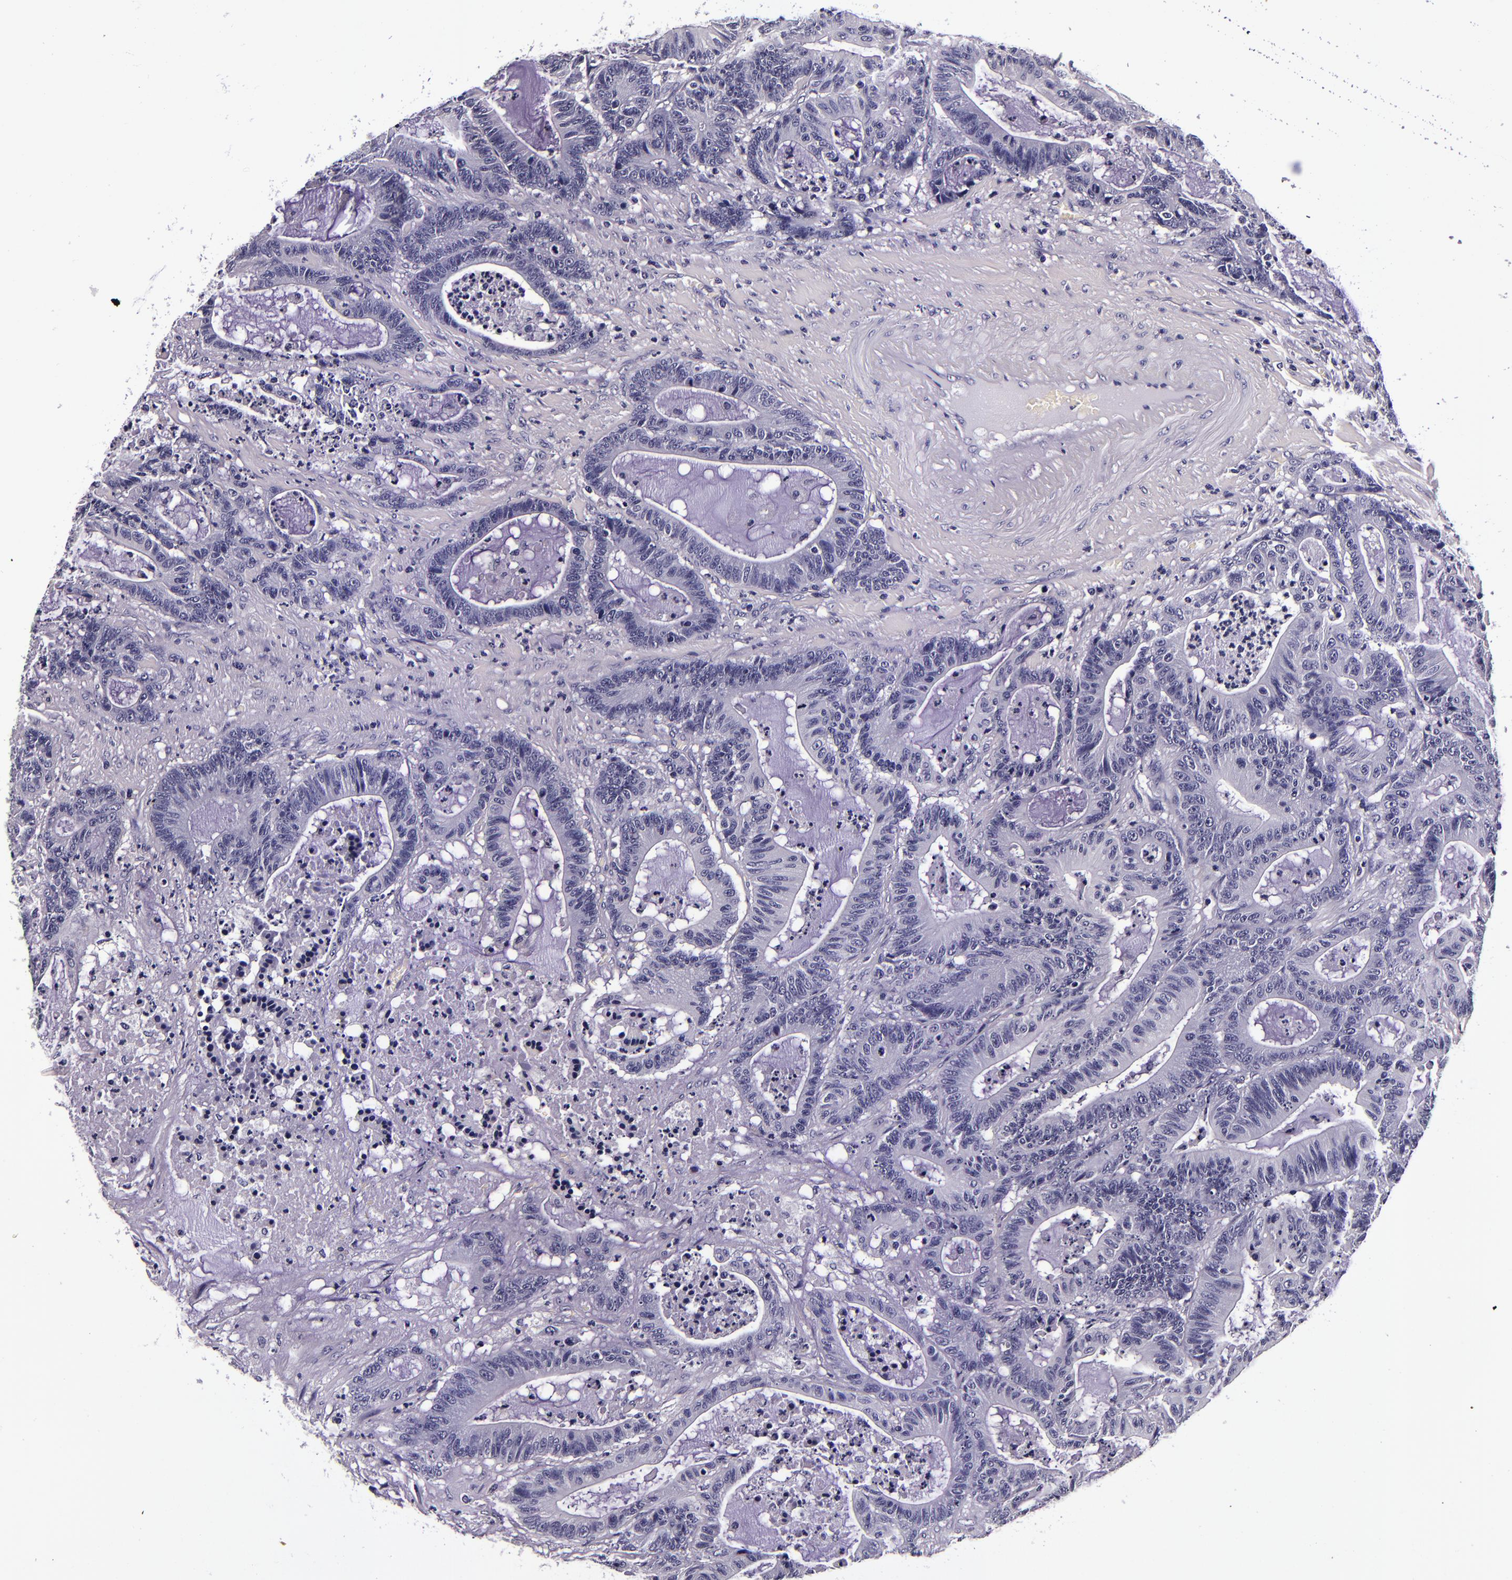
{"staining": {"intensity": "negative", "quantity": "none", "location": "none"}, "tissue": "colorectal cancer", "cell_type": "Tumor cells", "image_type": "cancer", "snomed": [{"axis": "morphology", "description": "Adenocarcinoma, NOS"}, {"axis": "topography", "description": "Colon"}], "caption": "Immunohistochemistry image of colorectal adenocarcinoma stained for a protein (brown), which demonstrates no staining in tumor cells.", "gene": "FBN1", "patient": {"sex": "female", "age": 84}}